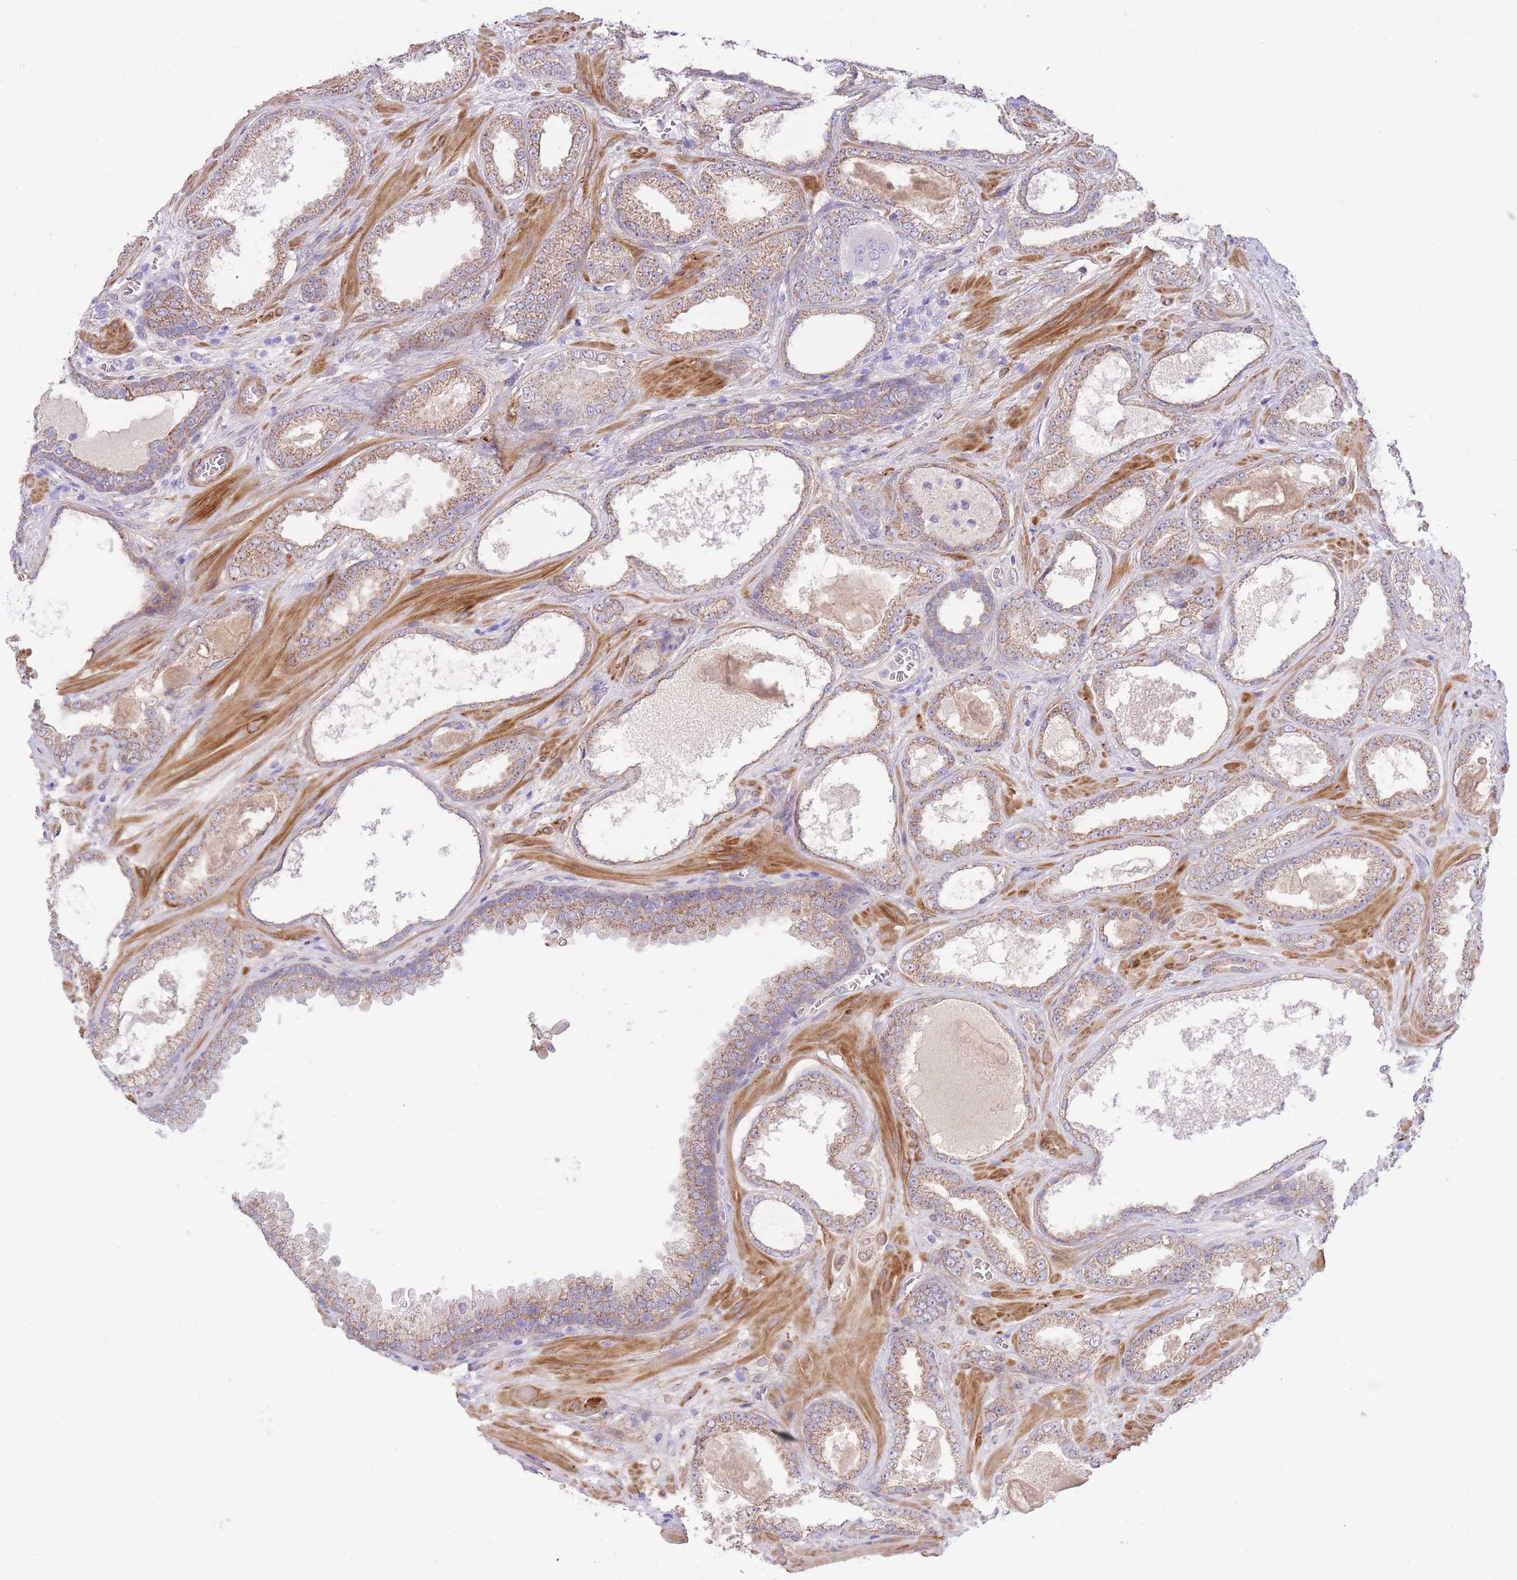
{"staining": {"intensity": "moderate", "quantity": ">75%", "location": "cytoplasmic/membranous"}, "tissue": "prostate cancer", "cell_type": "Tumor cells", "image_type": "cancer", "snomed": [{"axis": "morphology", "description": "Adenocarcinoma, Low grade"}, {"axis": "topography", "description": "Prostate"}], "caption": "IHC histopathology image of adenocarcinoma (low-grade) (prostate) stained for a protein (brown), which shows medium levels of moderate cytoplasmic/membranous positivity in approximately >75% of tumor cells.", "gene": "PGM1", "patient": {"sex": "male", "age": 57}}